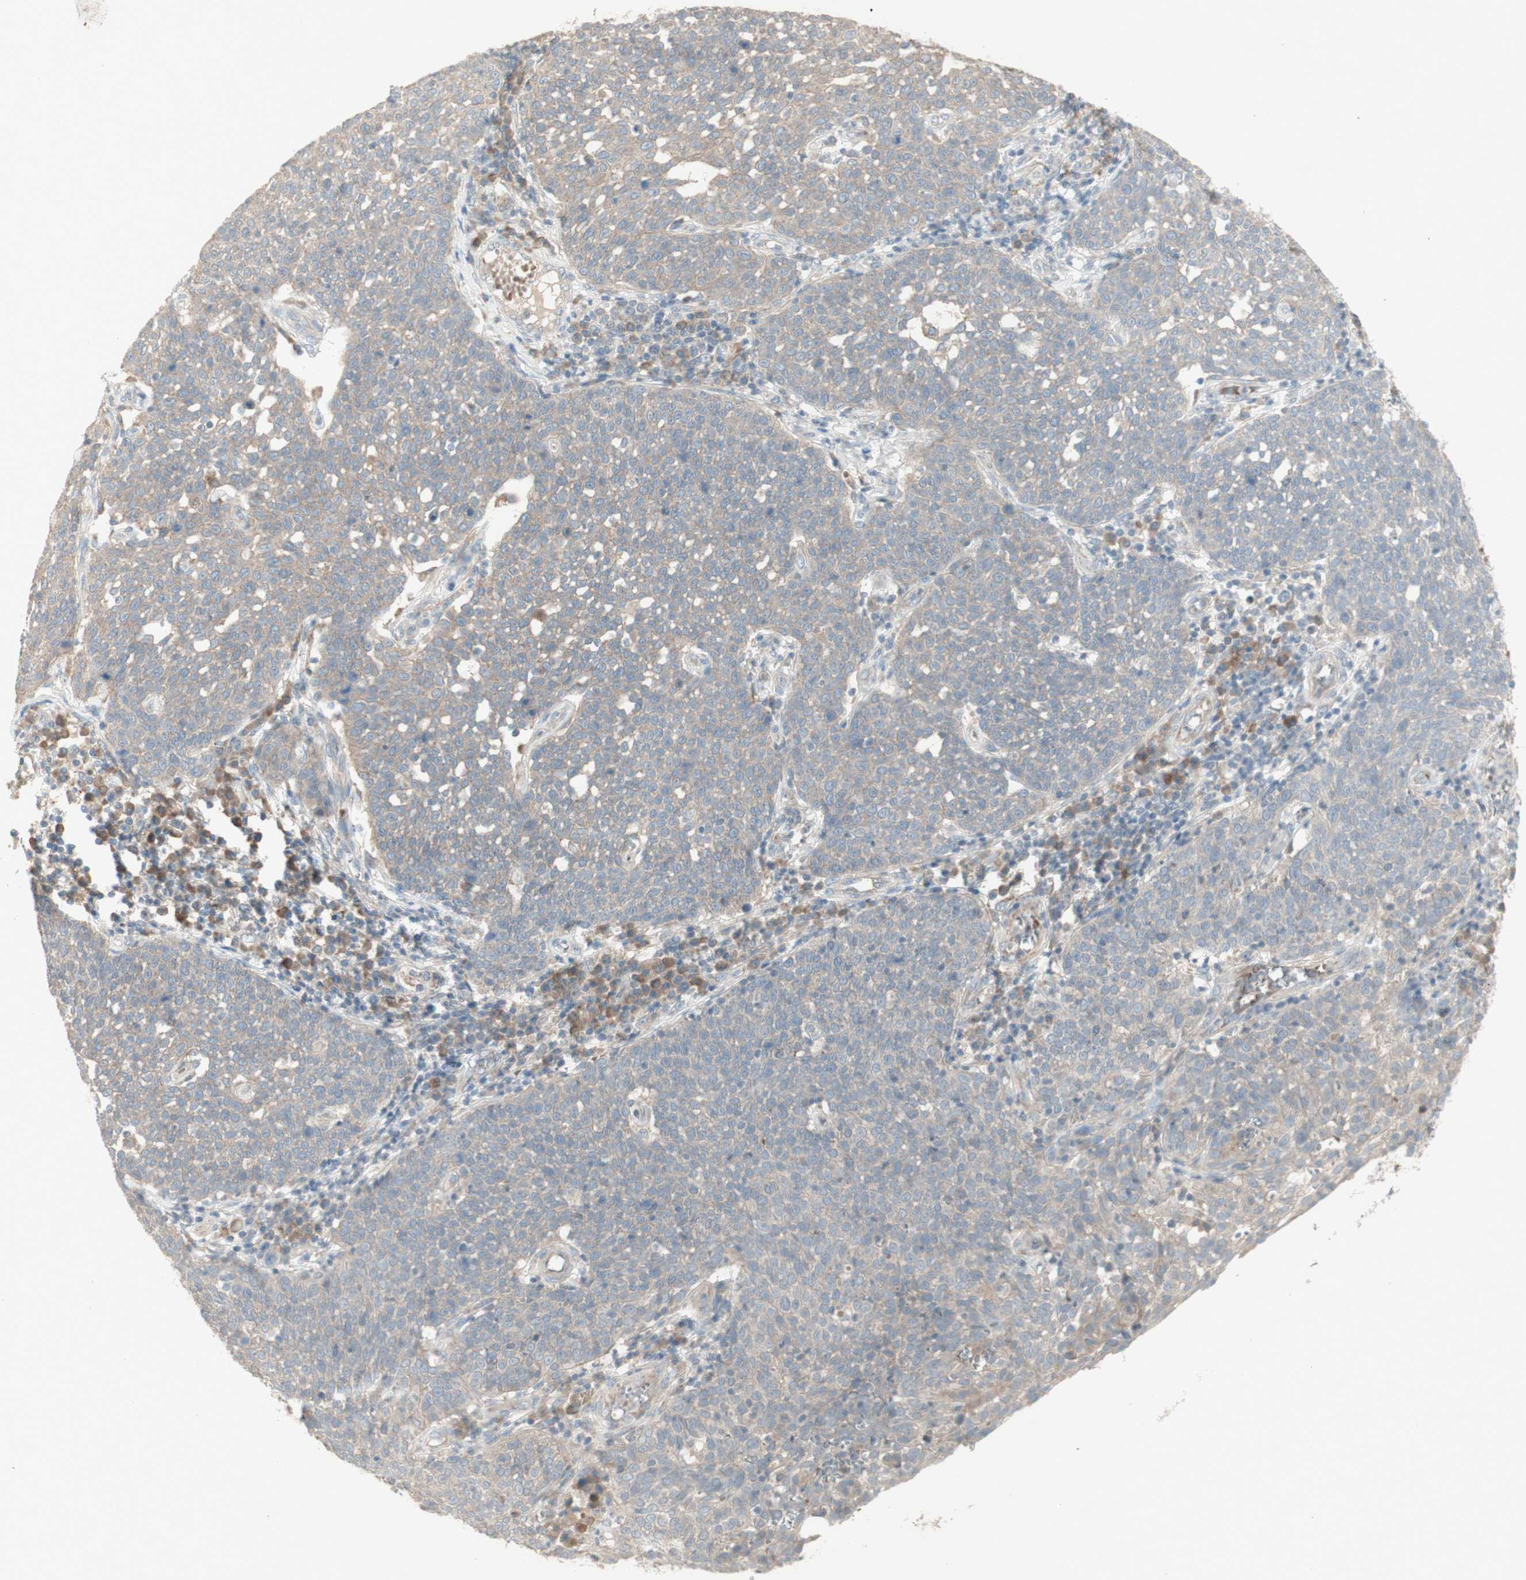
{"staining": {"intensity": "weak", "quantity": "25%-75%", "location": "cytoplasmic/membranous"}, "tissue": "cervical cancer", "cell_type": "Tumor cells", "image_type": "cancer", "snomed": [{"axis": "morphology", "description": "Squamous cell carcinoma, NOS"}, {"axis": "topography", "description": "Cervix"}], "caption": "Weak cytoplasmic/membranous protein staining is identified in about 25%-75% of tumor cells in cervical cancer.", "gene": "PTGER4", "patient": {"sex": "female", "age": 34}}